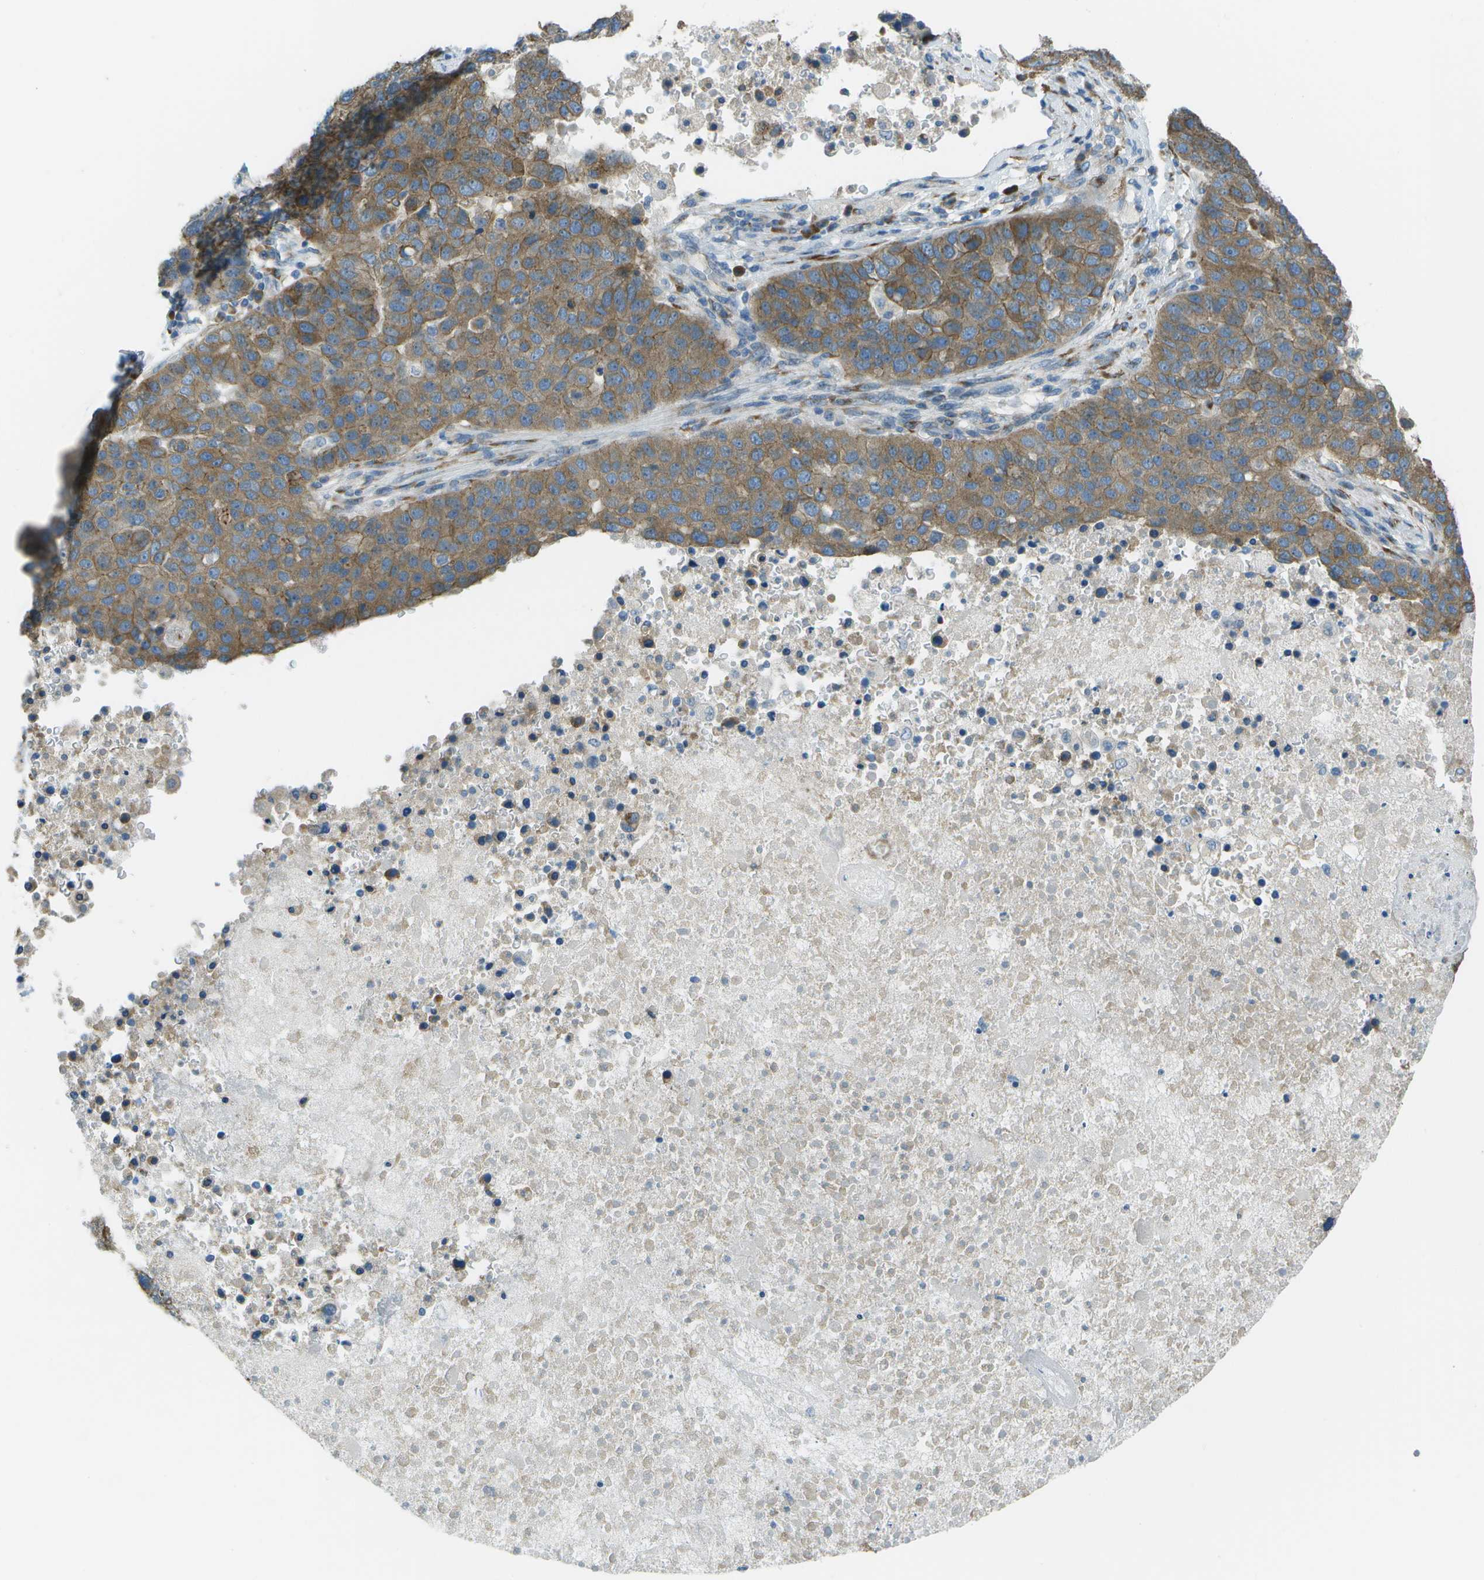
{"staining": {"intensity": "moderate", "quantity": ">75%", "location": "cytoplasmic/membranous"}, "tissue": "pancreatic cancer", "cell_type": "Tumor cells", "image_type": "cancer", "snomed": [{"axis": "morphology", "description": "Adenocarcinoma, NOS"}, {"axis": "topography", "description": "Pancreas"}], "caption": "Immunohistochemical staining of human adenocarcinoma (pancreatic) shows medium levels of moderate cytoplasmic/membranous protein positivity in about >75% of tumor cells. Immunohistochemistry stains the protein of interest in brown and the nuclei are stained blue.", "gene": "KCTD3", "patient": {"sex": "female", "age": 61}}